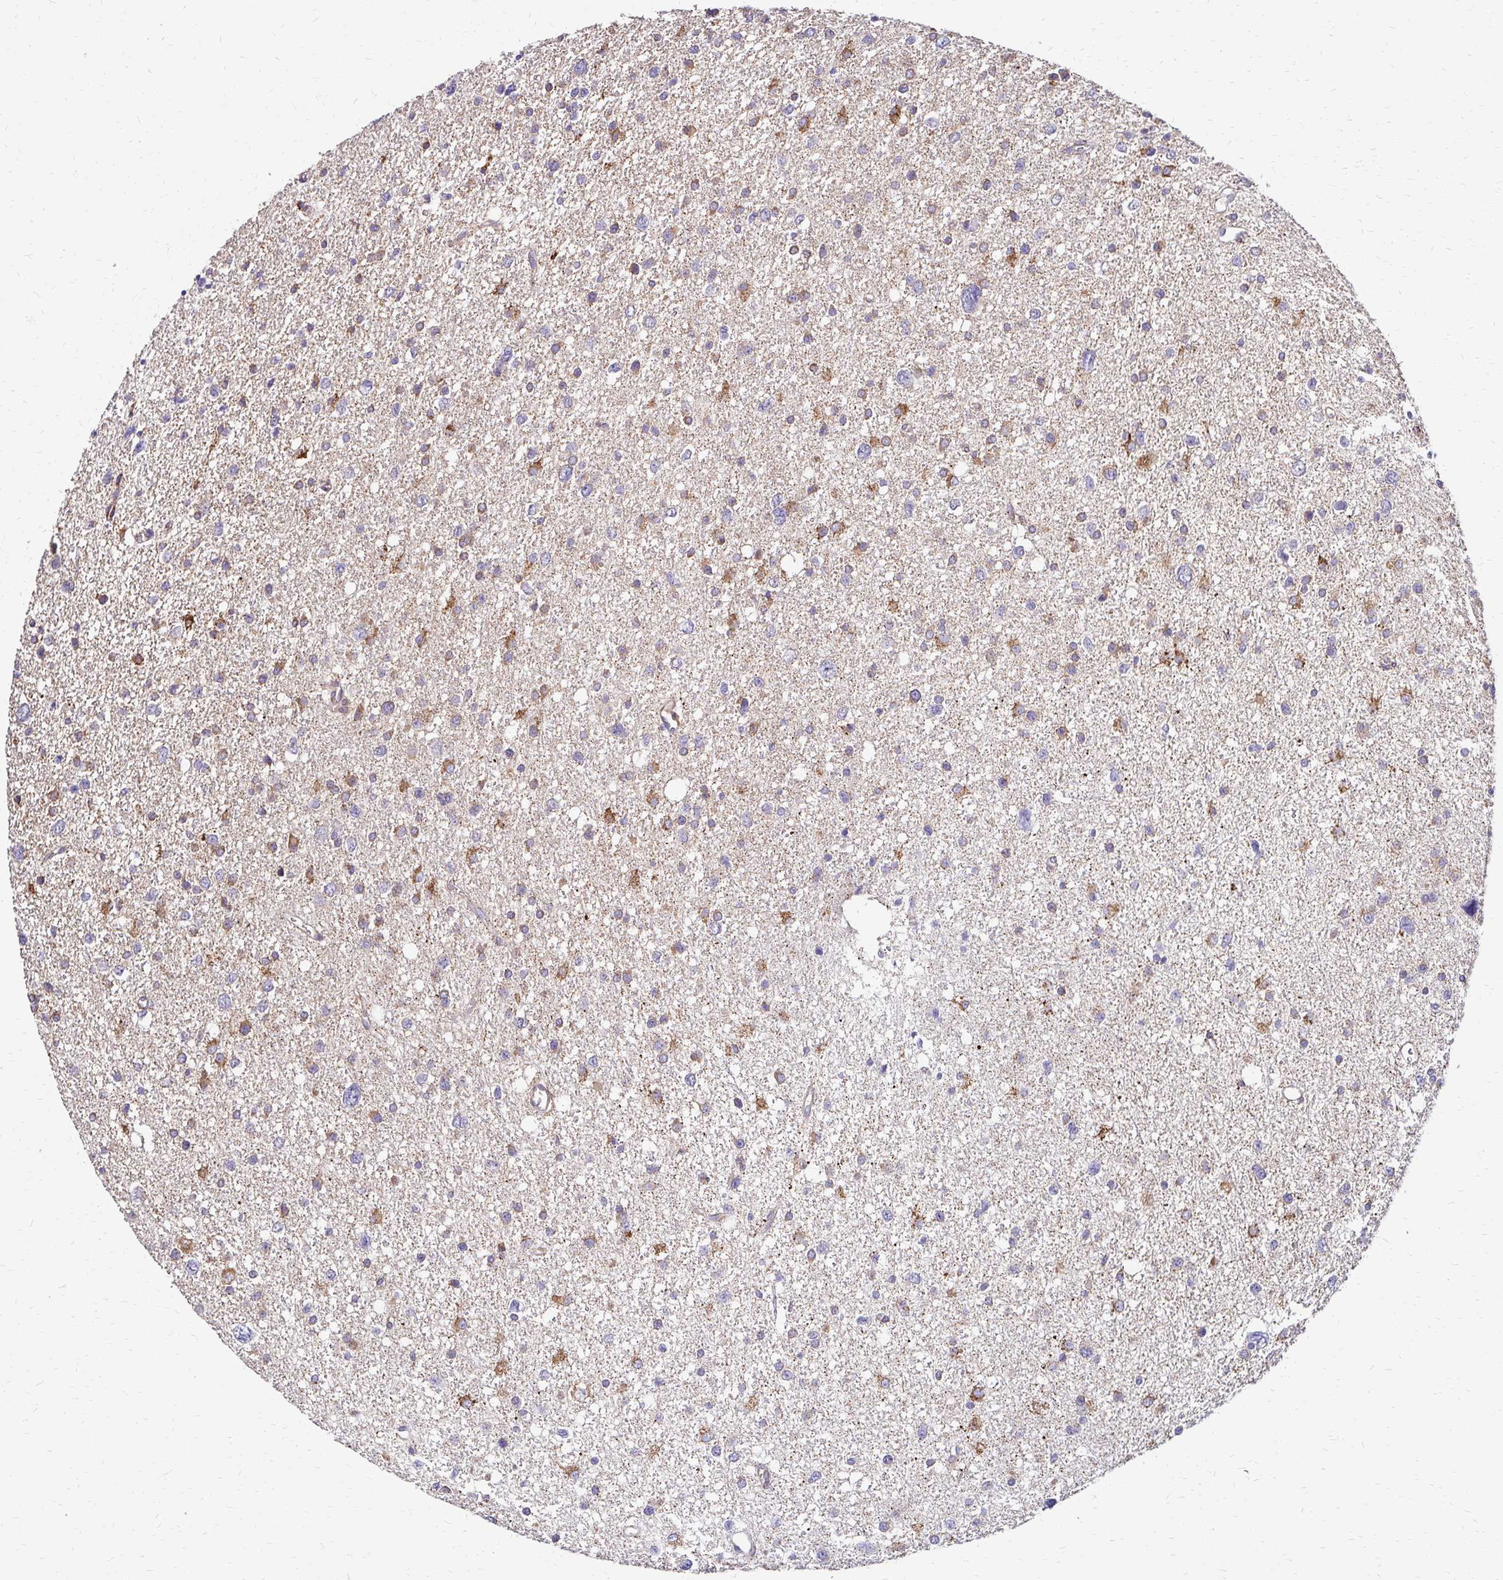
{"staining": {"intensity": "moderate", "quantity": "<25%", "location": "cytoplasmic/membranous"}, "tissue": "glioma", "cell_type": "Tumor cells", "image_type": "cancer", "snomed": [{"axis": "morphology", "description": "Glioma, malignant, Low grade"}, {"axis": "topography", "description": "Brain"}], "caption": "Protein analysis of glioma tissue exhibits moderate cytoplasmic/membranous expression in approximately <25% of tumor cells. (Stains: DAB in brown, nuclei in blue, Microscopy: brightfield microscopy at high magnification).", "gene": "IDUA", "patient": {"sex": "female", "age": 55}}